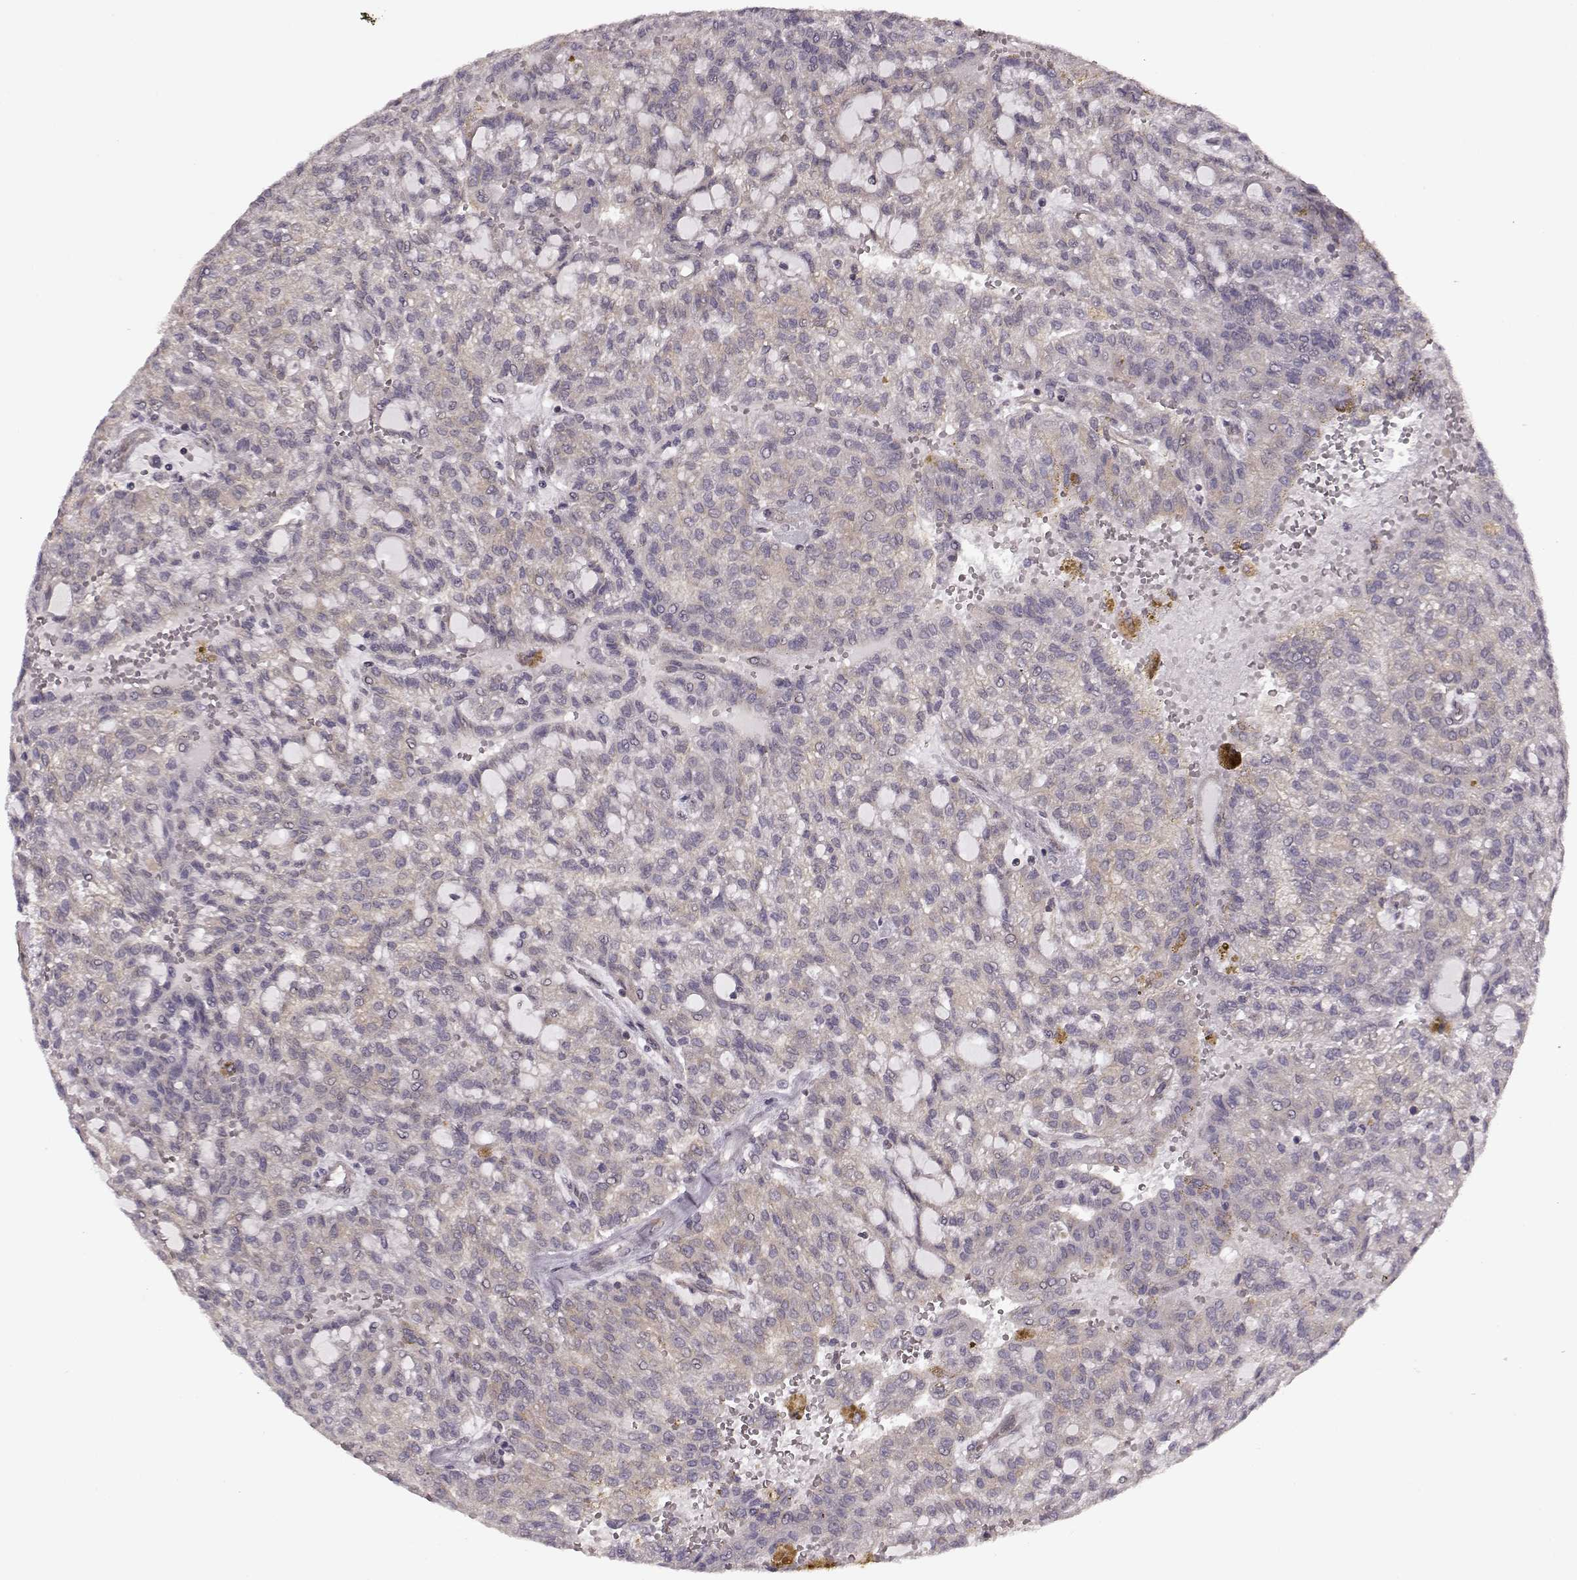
{"staining": {"intensity": "negative", "quantity": "none", "location": "none"}, "tissue": "renal cancer", "cell_type": "Tumor cells", "image_type": "cancer", "snomed": [{"axis": "morphology", "description": "Adenocarcinoma, NOS"}, {"axis": "topography", "description": "Kidney"}], "caption": "Protein analysis of adenocarcinoma (renal) displays no significant positivity in tumor cells. The staining was performed using DAB to visualize the protein expression in brown, while the nuclei were stained in blue with hematoxylin (Magnification: 20x).", "gene": "SLAIN2", "patient": {"sex": "male", "age": 63}}